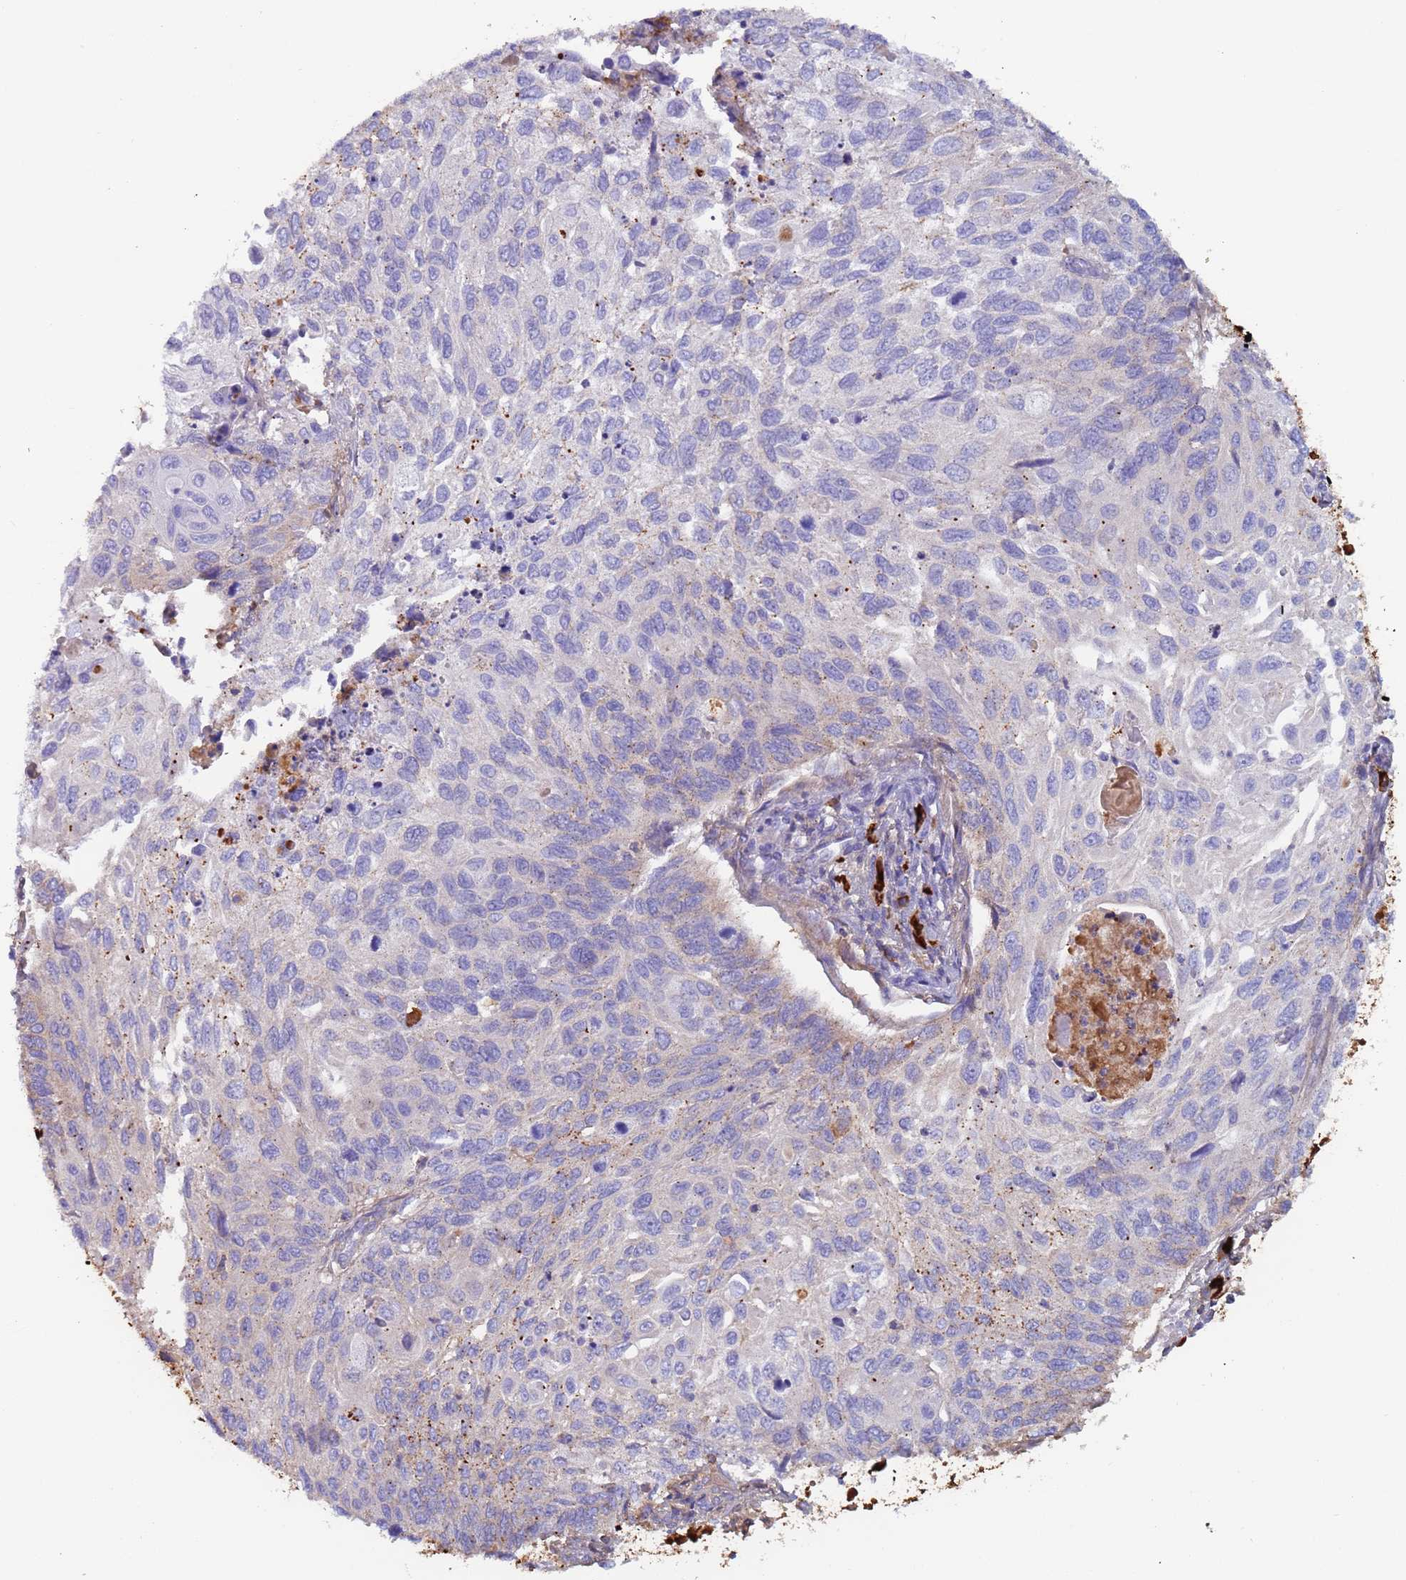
{"staining": {"intensity": "negative", "quantity": "none", "location": "none"}, "tissue": "cervical cancer", "cell_type": "Tumor cells", "image_type": "cancer", "snomed": [{"axis": "morphology", "description": "Squamous cell carcinoma, NOS"}, {"axis": "topography", "description": "Cervix"}], "caption": "Protein analysis of cervical squamous cell carcinoma exhibits no significant staining in tumor cells.", "gene": "CYSLTR2", "patient": {"sex": "female", "age": 70}}